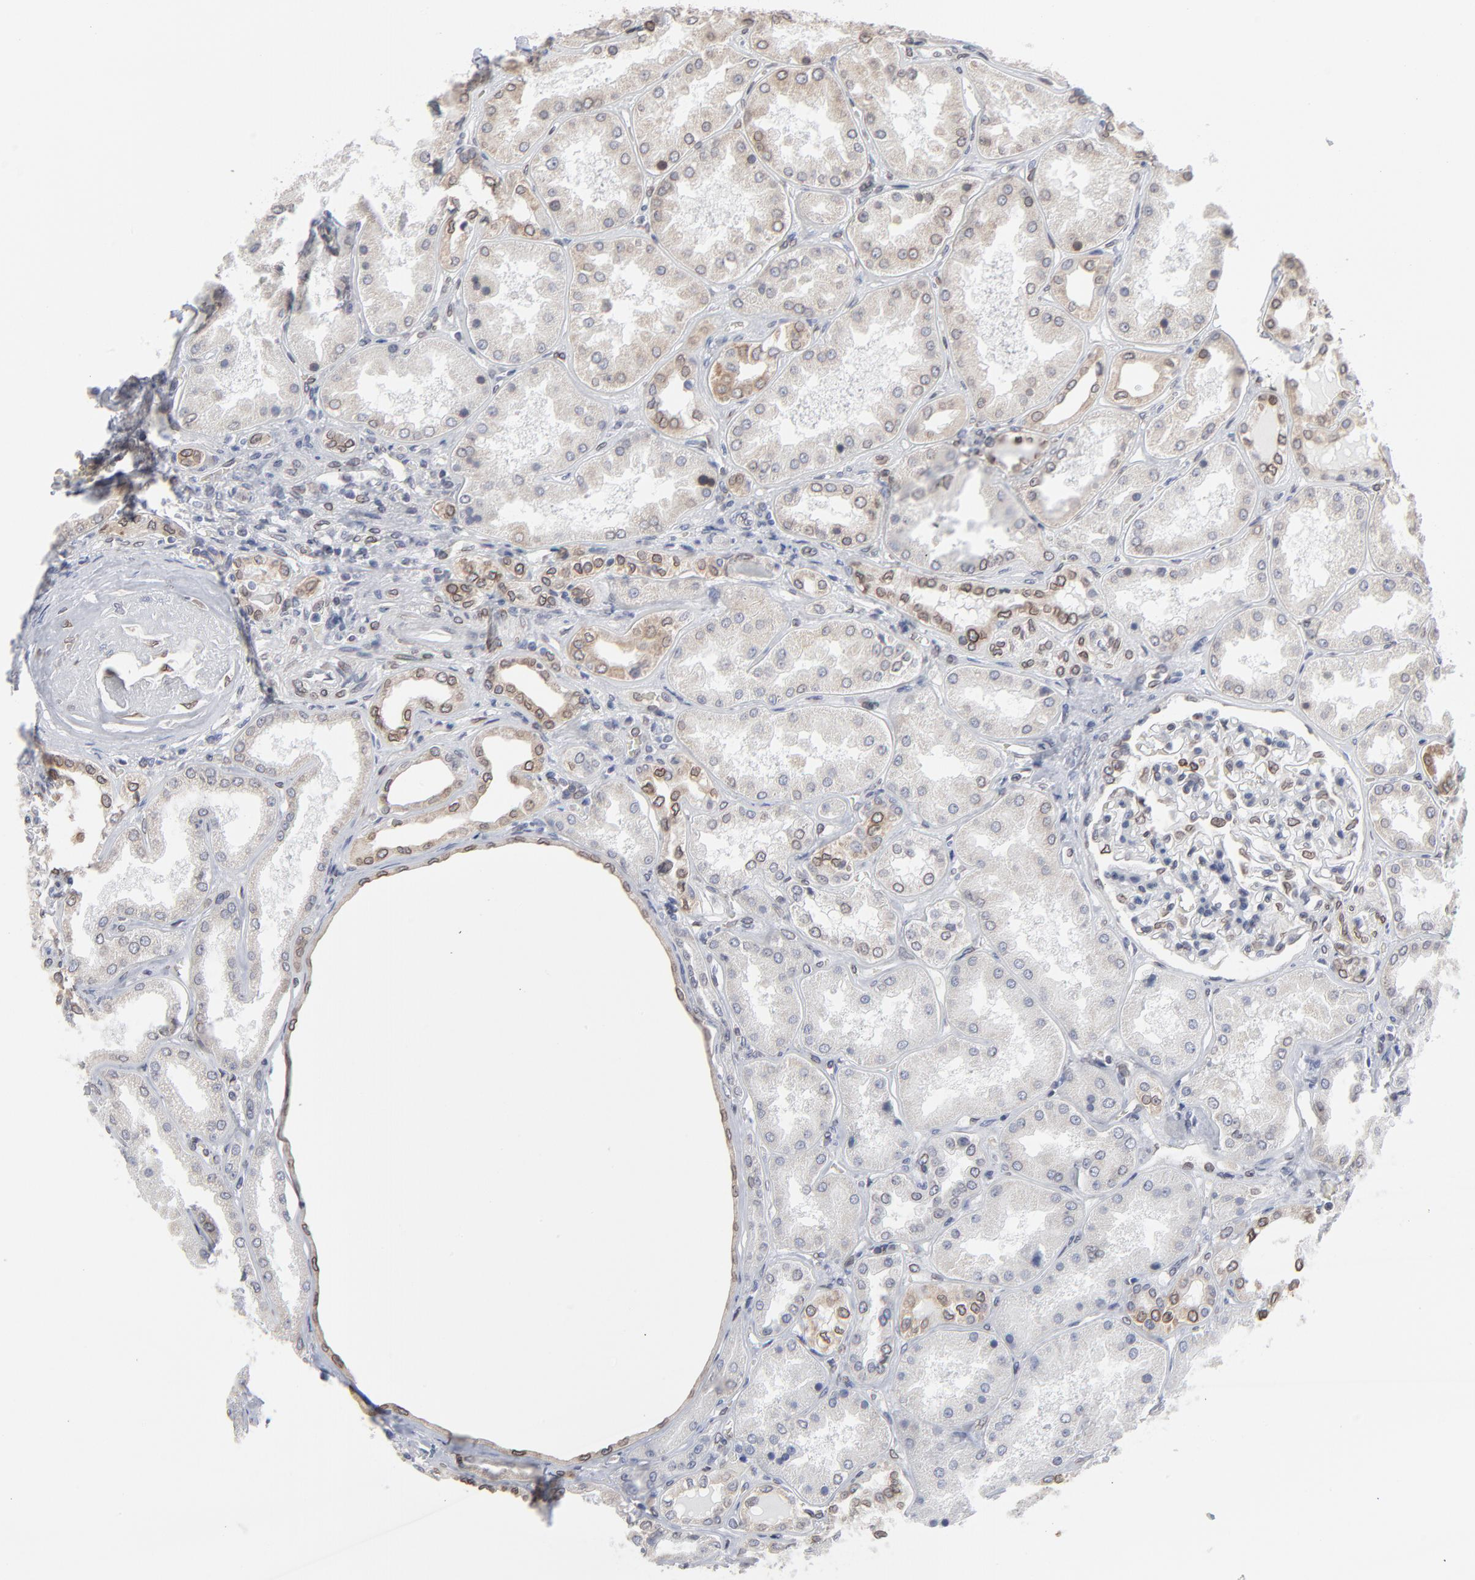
{"staining": {"intensity": "strong", "quantity": ">75%", "location": "cytoplasmic/membranous,nuclear"}, "tissue": "kidney", "cell_type": "Cells in glomeruli", "image_type": "normal", "snomed": [{"axis": "morphology", "description": "Normal tissue, NOS"}, {"axis": "topography", "description": "Kidney"}], "caption": "Strong cytoplasmic/membranous,nuclear protein staining is appreciated in about >75% of cells in glomeruli in kidney. The staining was performed using DAB to visualize the protein expression in brown, while the nuclei were stained in blue with hematoxylin (Magnification: 20x).", "gene": "SYNE2", "patient": {"sex": "female", "age": 56}}